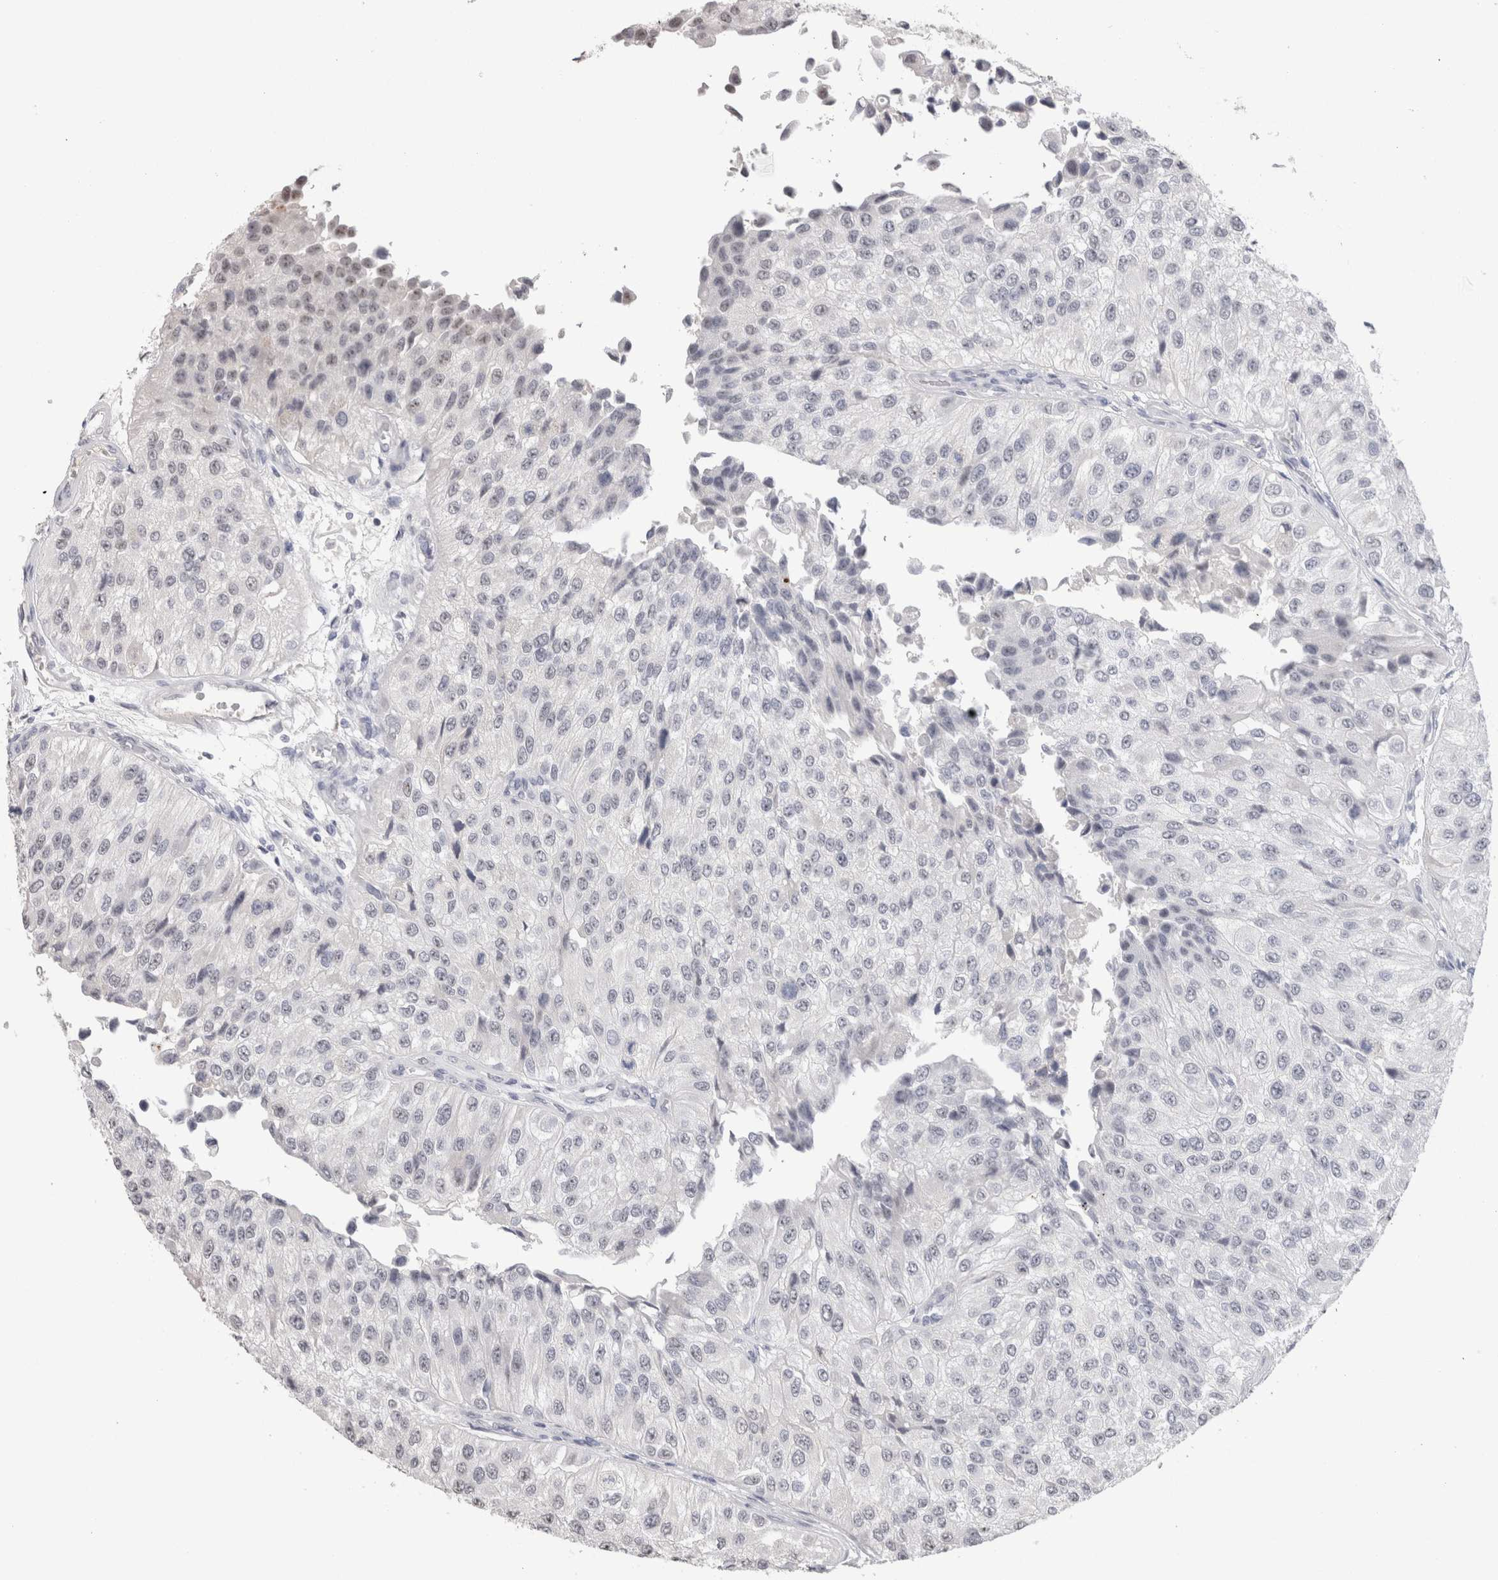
{"staining": {"intensity": "negative", "quantity": "none", "location": "none"}, "tissue": "urothelial cancer", "cell_type": "Tumor cells", "image_type": "cancer", "snomed": [{"axis": "morphology", "description": "Urothelial carcinoma, High grade"}, {"axis": "topography", "description": "Kidney"}, {"axis": "topography", "description": "Urinary bladder"}], "caption": "IHC micrograph of neoplastic tissue: human high-grade urothelial carcinoma stained with DAB demonstrates no significant protein positivity in tumor cells.", "gene": "CADM3", "patient": {"sex": "male", "age": 77}}